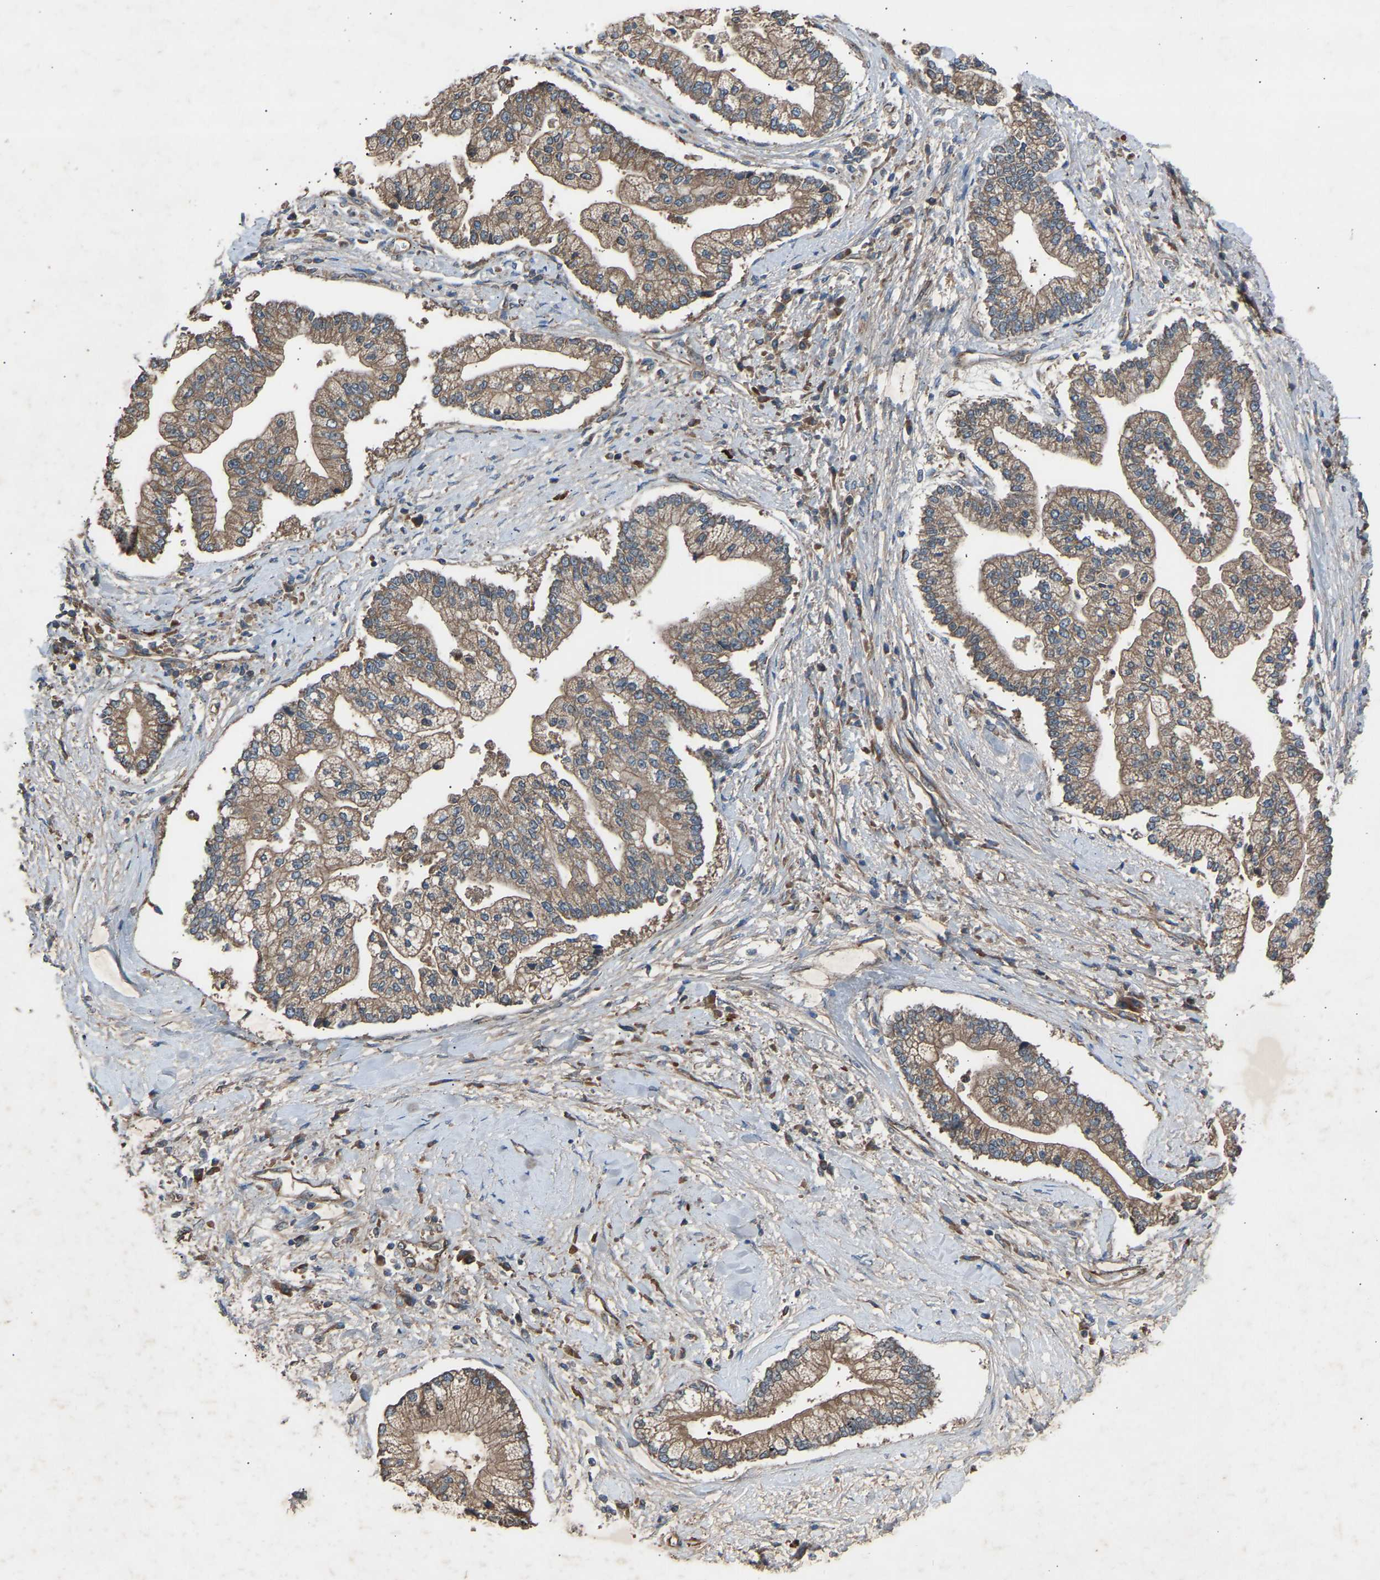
{"staining": {"intensity": "moderate", "quantity": ">75%", "location": "cytoplasmic/membranous"}, "tissue": "liver cancer", "cell_type": "Tumor cells", "image_type": "cancer", "snomed": [{"axis": "morphology", "description": "Cholangiocarcinoma"}, {"axis": "topography", "description": "Liver"}], "caption": "Liver cancer tissue shows moderate cytoplasmic/membranous positivity in approximately >75% of tumor cells The staining was performed using DAB (3,3'-diaminobenzidine) to visualize the protein expression in brown, while the nuclei were stained in blue with hematoxylin (Magnification: 20x).", "gene": "GAS2L1", "patient": {"sex": "male", "age": 50}}